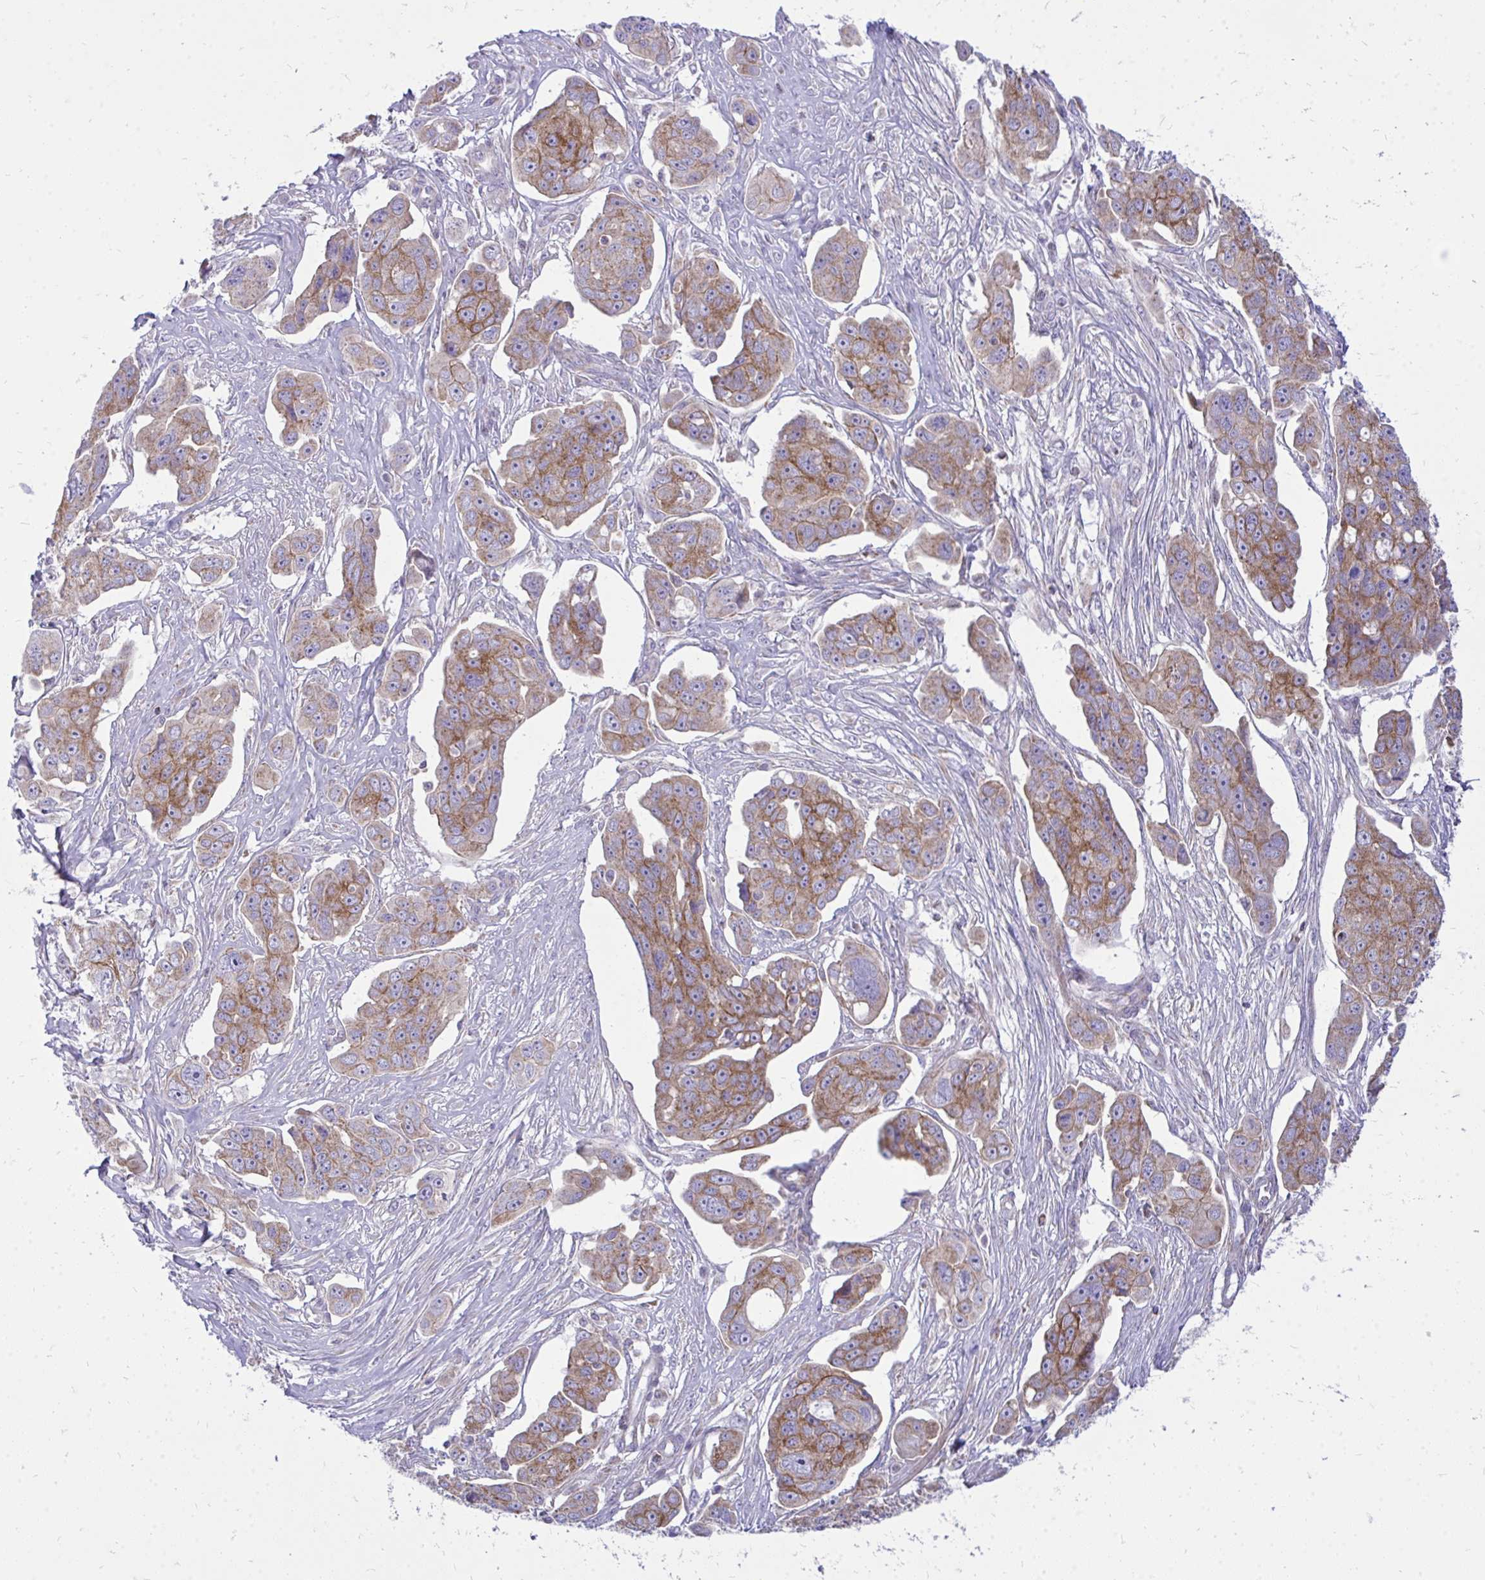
{"staining": {"intensity": "moderate", "quantity": ">75%", "location": "cytoplasmic/membranous"}, "tissue": "ovarian cancer", "cell_type": "Tumor cells", "image_type": "cancer", "snomed": [{"axis": "morphology", "description": "Carcinoma, endometroid"}, {"axis": "topography", "description": "Ovary"}], "caption": "A photomicrograph showing moderate cytoplasmic/membranous positivity in about >75% of tumor cells in ovarian endometroid carcinoma, as visualized by brown immunohistochemical staining.", "gene": "SPTBN2", "patient": {"sex": "female", "age": 70}}